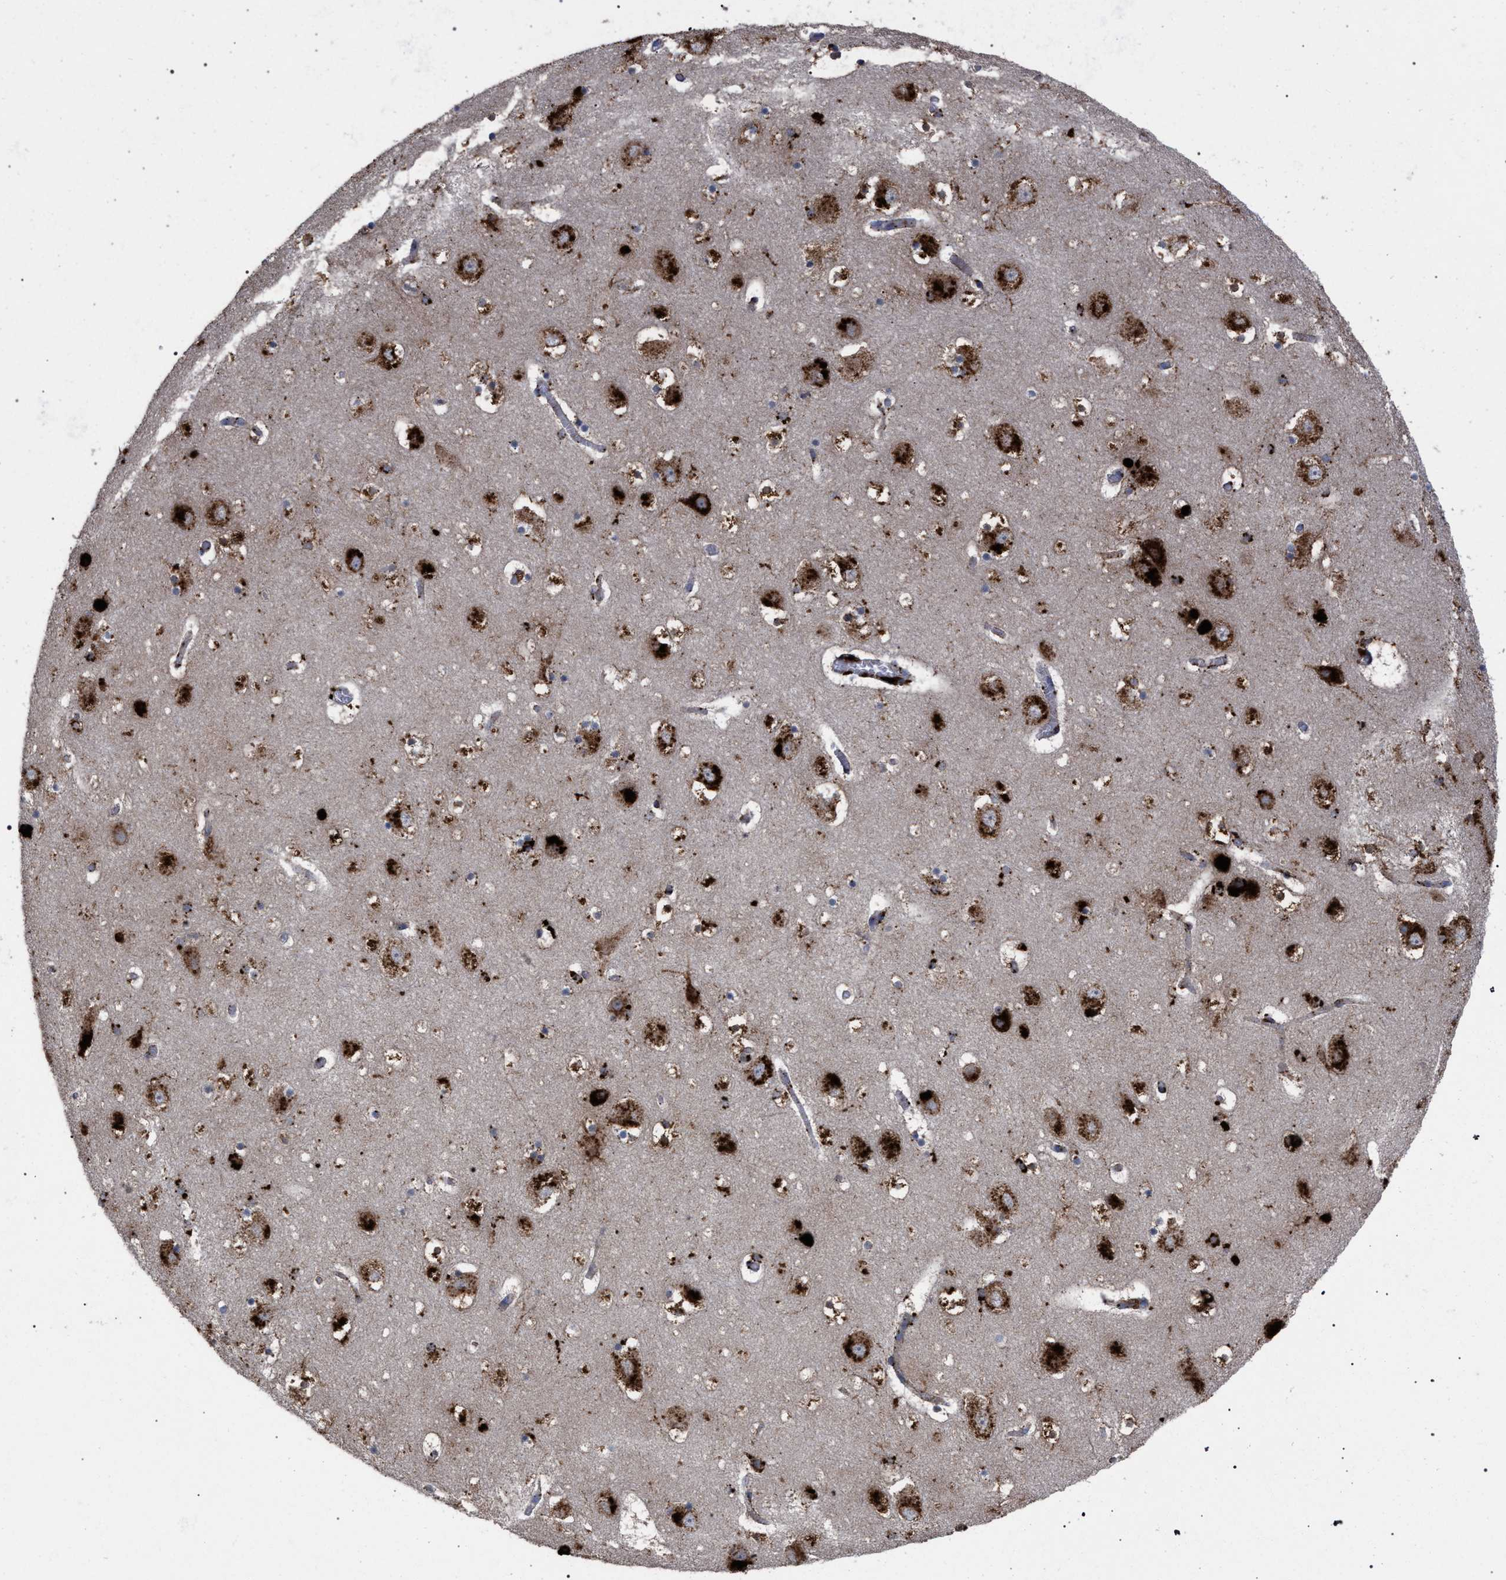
{"staining": {"intensity": "strong", "quantity": "25%-75%", "location": "cytoplasmic/membranous"}, "tissue": "hippocampus", "cell_type": "Glial cells", "image_type": "normal", "snomed": [{"axis": "morphology", "description": "Normal tissue, NOS"}, {"axis": "topography", "description": "Hippocampus"}], "caption": "Hippocampus stained with DAB immunohistochemistry displays high levels of strong cytoplasmic/membranous expression in about 25%-75% of glial cells.", "gene": "PPT1", "patient": {"sex": "male", "age": 45}}